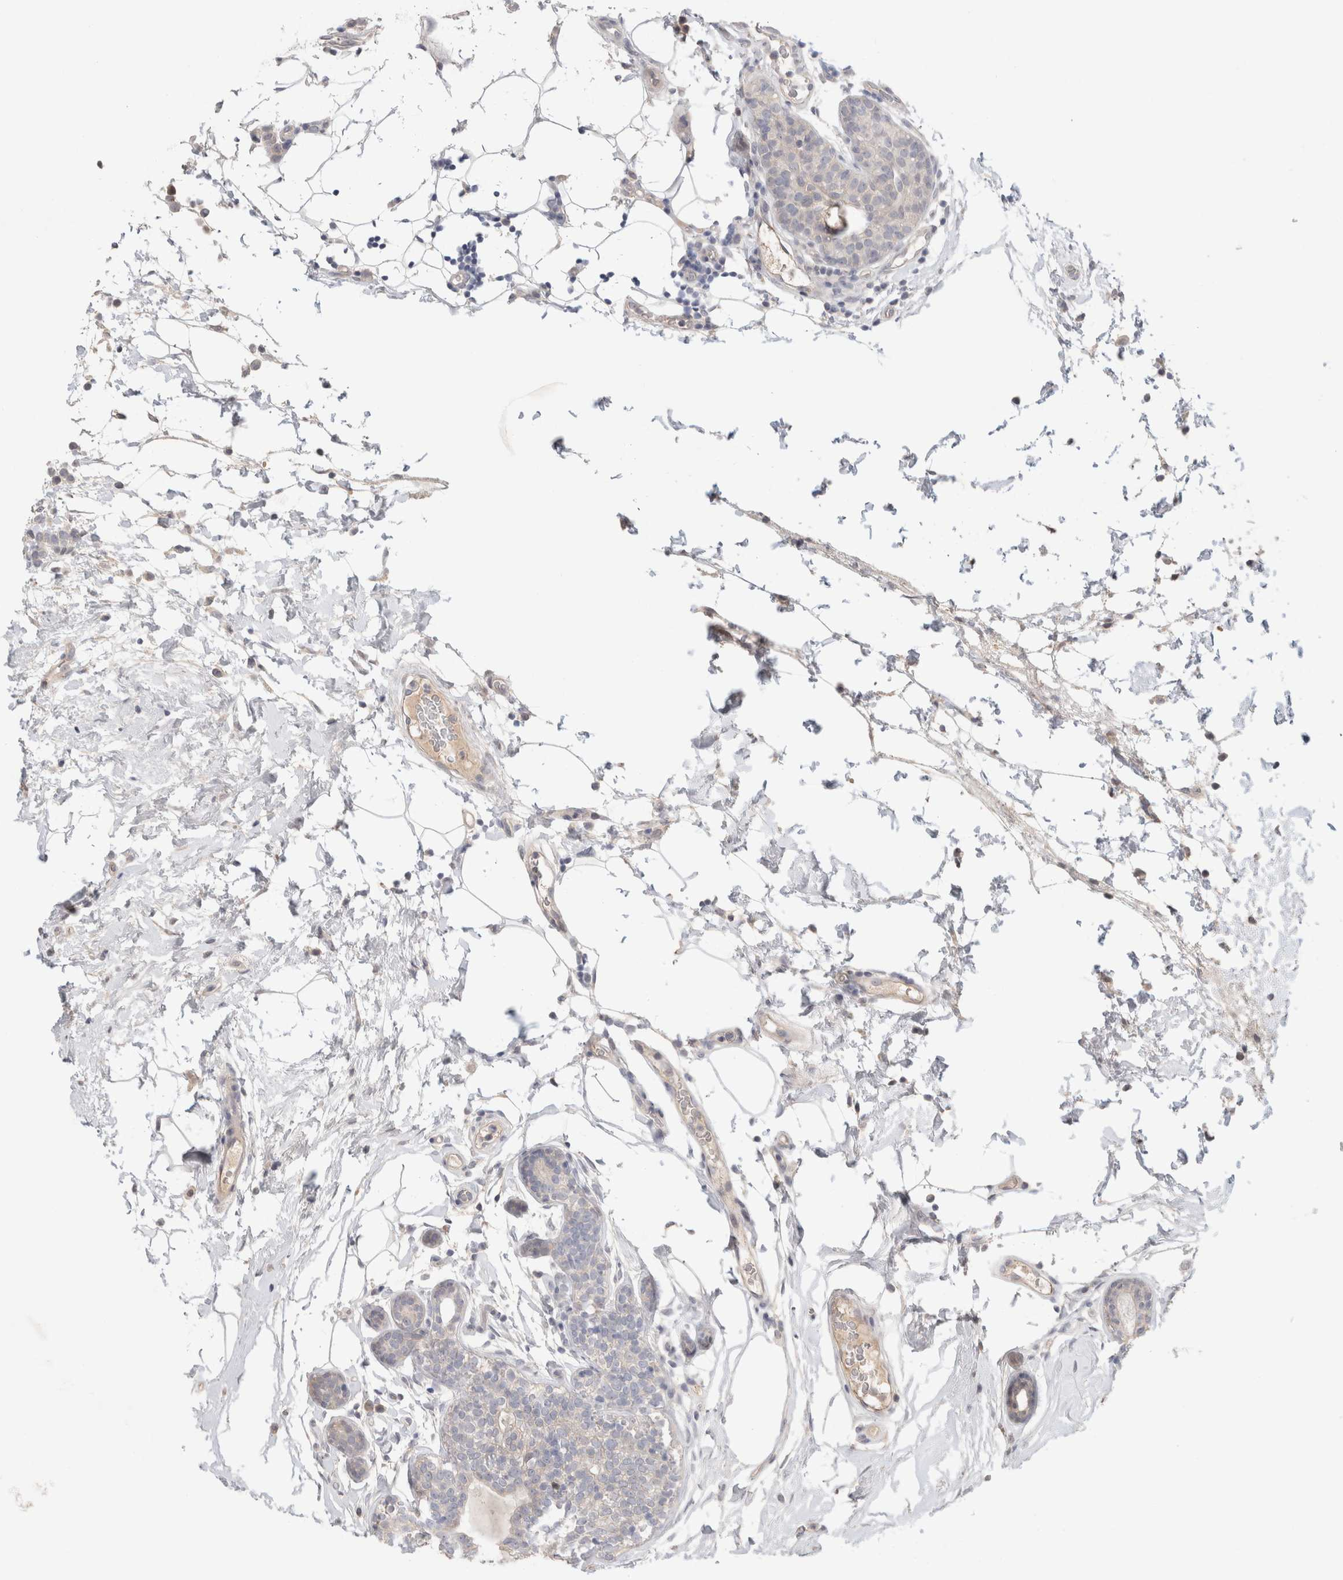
{"staining": {"intensity": "negative", "quantity": "none", "location": "none"}, "tissue": "breast cancer", "cell_type": "Tumor cells", "image_type": "cancer", "snomed": [{"axis": "morphology", "description": "Lobular carcinoma"}, {"axis": "topography", "description": "Breast"}], "caption": "There is no significant staining in tumor cells of breast cancer (lobular carcinoma).", "gene": "SYDE2", "patient": {"sex": "female", "age": 50}}